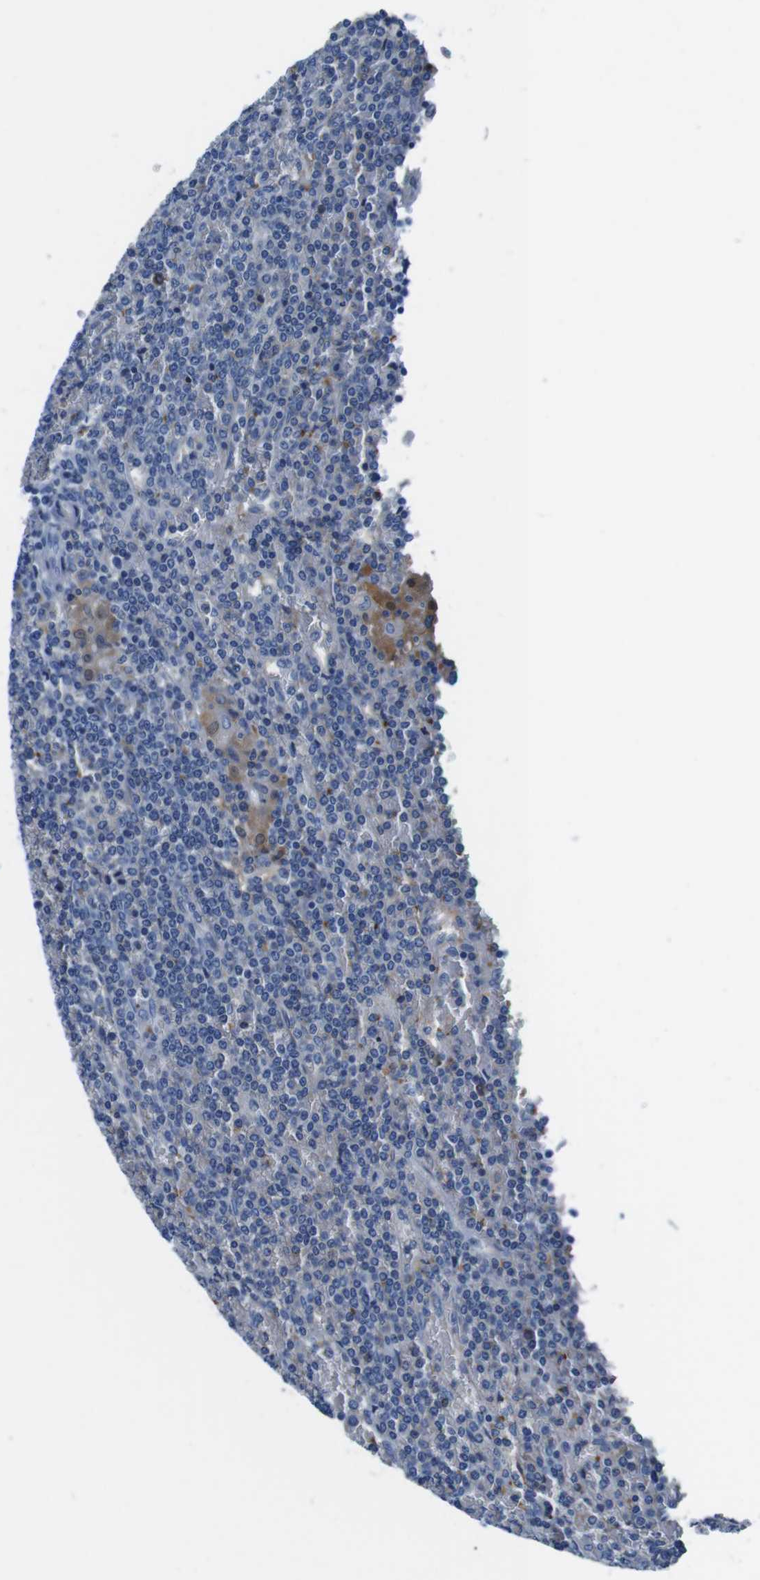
{"staining": {"intensity": "weak", "quantity": "<25%", "location": "nuclear"}, "tissue": "lymphoma", "cell_type": "Tumor cells", "image_type": "cancer", "snomed": [{"axis": "morphology", "description": "Malignant lymphoma, non-Hodgkin's type, Low grade"}, {"axis": "topography", "description": "Spleen"}], "caption": "This is an immunohistochemistry histopathology image of human low-grade malignant lymphoma, non-Hodgkin's type. There is no positivity in tumor cells.", "gene": "TMPRSS15", "patient": {"sex": "female", "age": 19}}